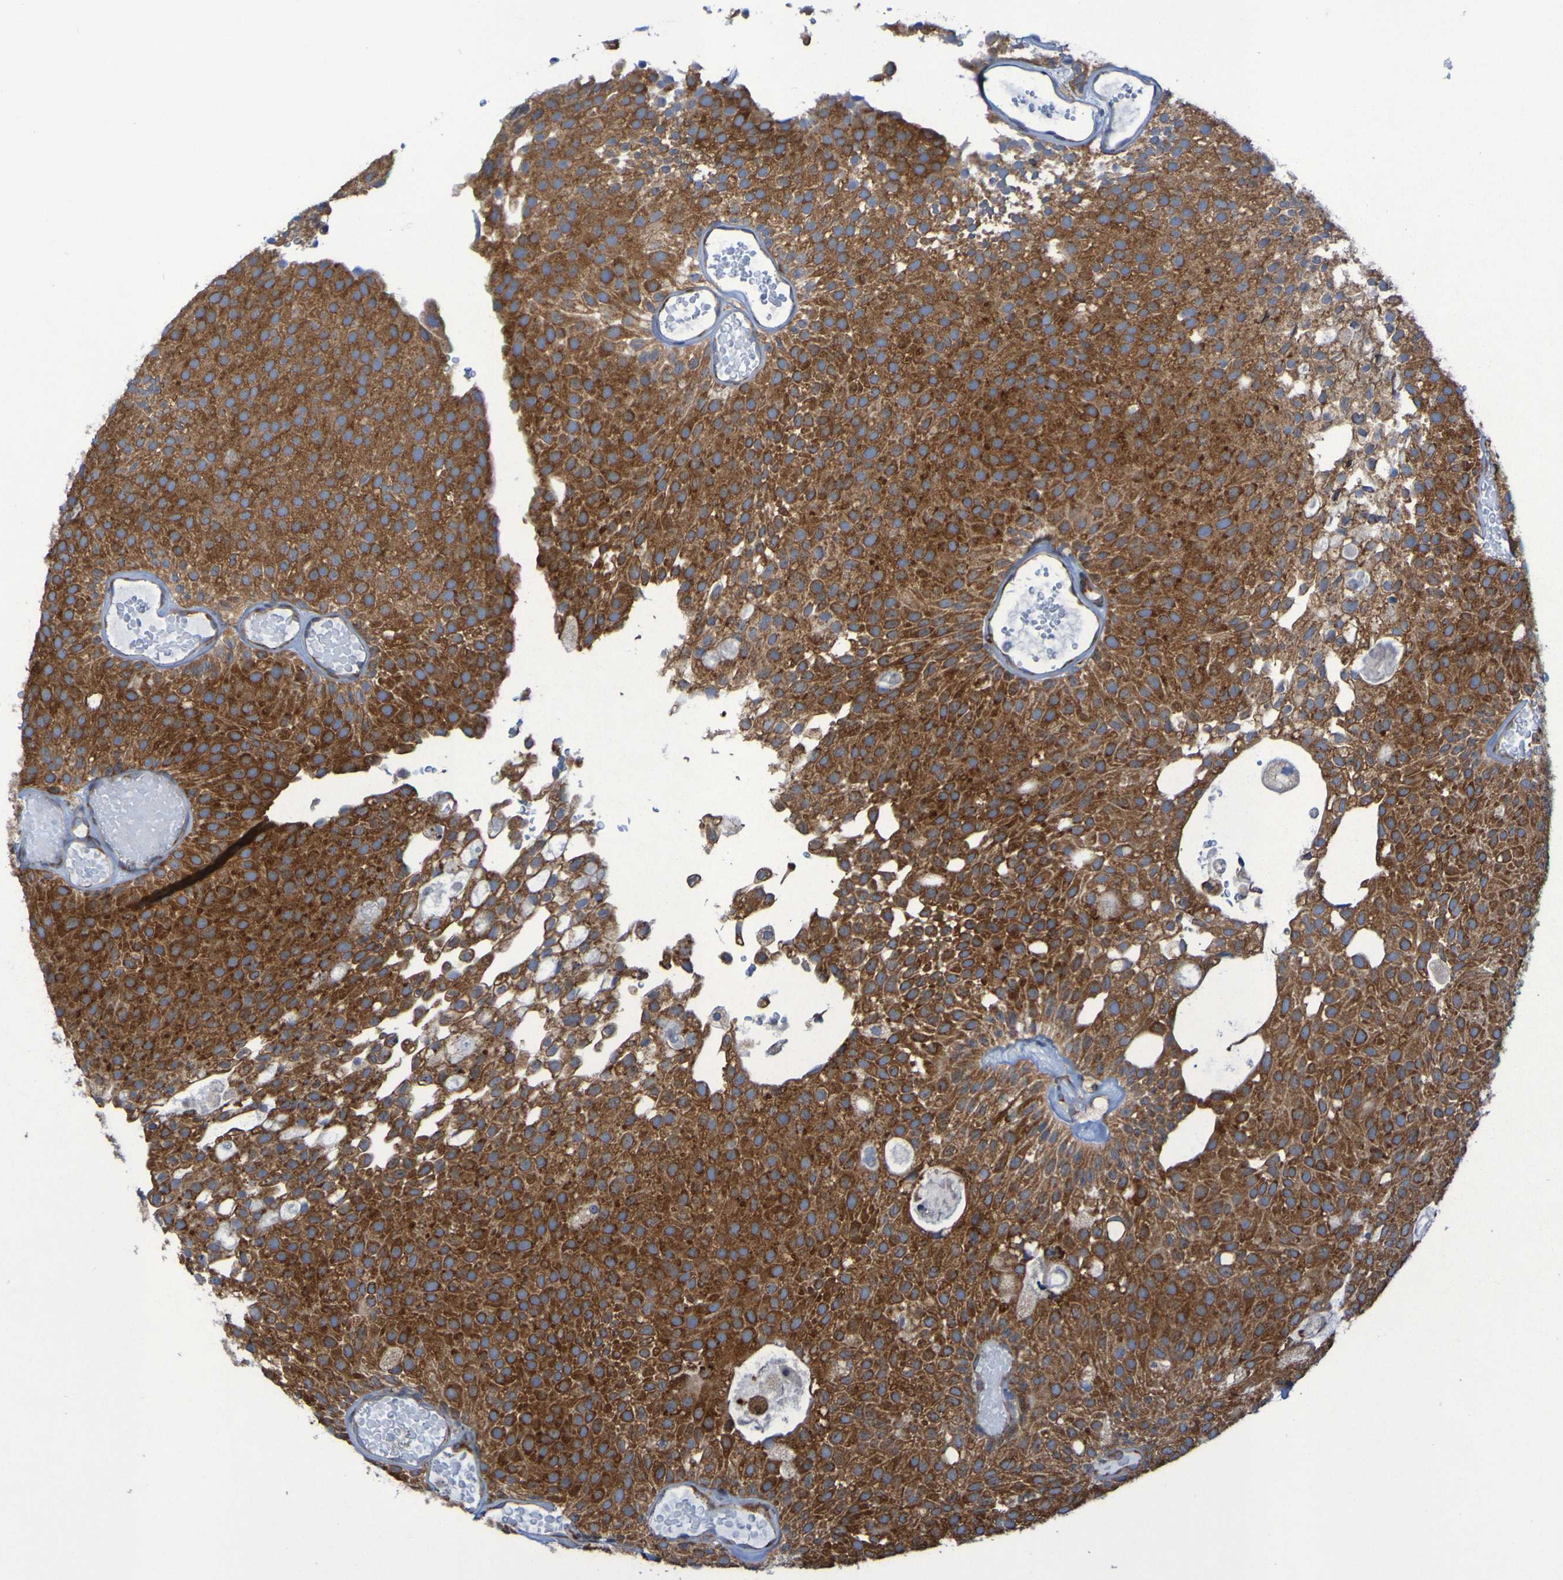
{"staining": {"intensity": "strong", "quantity": ">75%", "location": "cytoplasmic/membranous"}, "tissue": "urothelial cancer", "cell_type": "Tumor cells", "image_type": "cancer", "snomed": [{"axis": "morphology", "description": "Urothelial carcinoma, Low grade"}, {"axis": "topography", "description": "Urinary bladder"}], "caption": "Low-grade urothelial carcinoma stained with a protein marker demonstrates strong staining in tumor cells.", "gene": "FKBP3", "patient": {"sex": "male", "age": 78}}